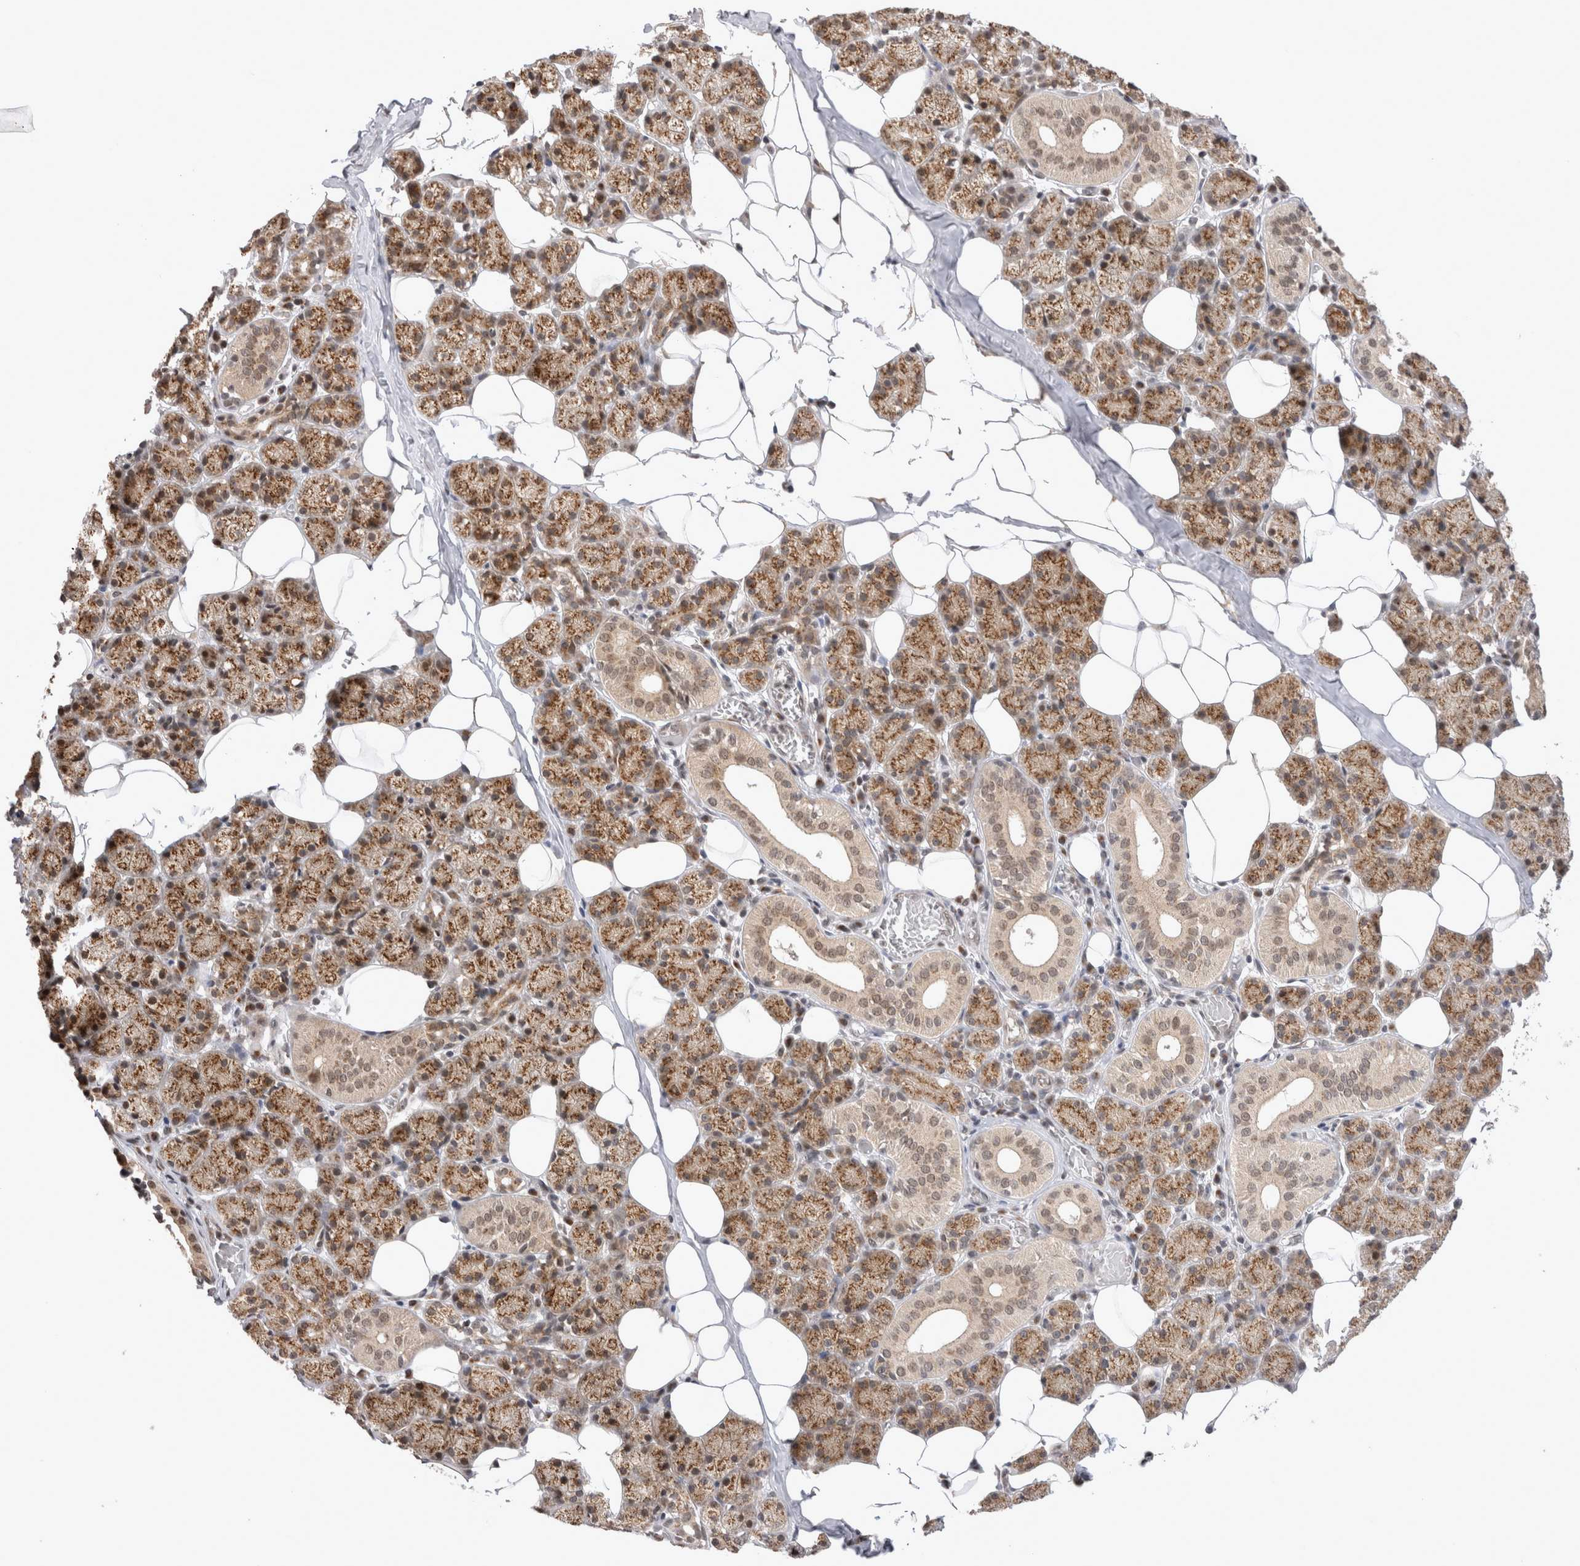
{"staining": {"intensity": "moderate", "quantity": ">75%", "location": "cytoplasmic/membranous,nuclear"}, "tissue": "salivary gland", "cell_type": "Glandular cells", "image_type": "normal", "snomed": [{"axis": "morphology", "description": "Normal tissue, NOS"}, {"axis": "topography", "description": "Salivary gland"}], "caption": "A brown stain labels moderate cytoplasmic/membranous,nuclear staining of a protein in glandular cells of normal salivary gland. (Brightfield microscopy of DAB IHC at high magnification).", "gene": "TMEM65", "patient": {"sex": "female", "age": 33}}